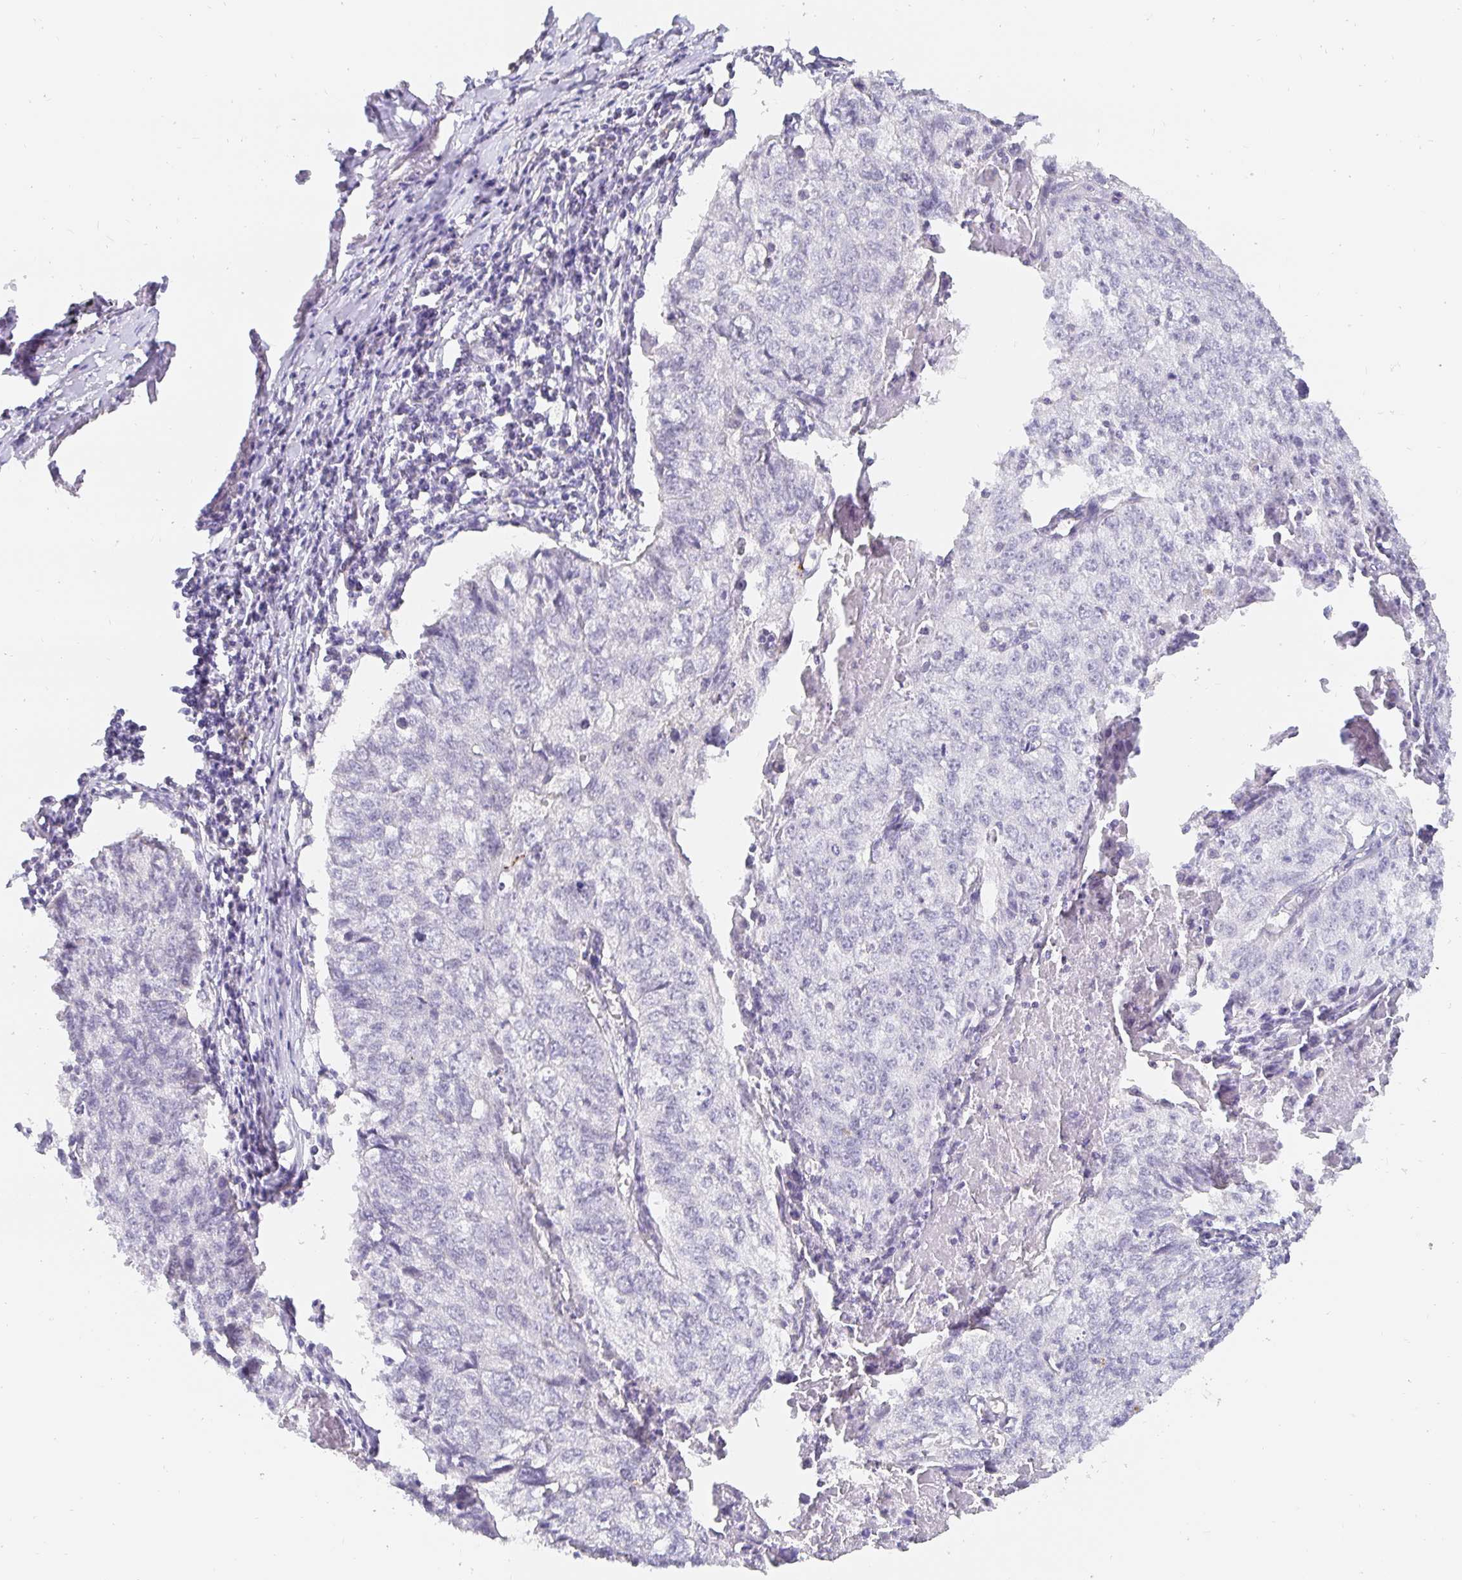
{"staining": {"intensity": "negative", "quantity": "none", "location": "none"}, "tissue": "lung cancer", "cell_type": "Tumor cells", "image_type": "cancer", "snomed": [{"axis": "morphology", "description": "Normal morphology"}, {"axis": "morphology", "description": "Aneuploidy"}, {"axis": "morphology", "description": "Squamous cell carcinoma, NOS"}, {"axis": "topography", "description": "Lymph node"}, {"axis": "topography", "description": "Lung"}], "caption": "Lung squamous cell carcinoma was stained to show a protein in brown. There is no significant expression in tumor cells. (DAB (3,3'-diaminobenzidine) IHC visualized using brightfield microscopy, high magnification).", "gene": "PDX1", "patient": {"sex": "female", "age": 76}}